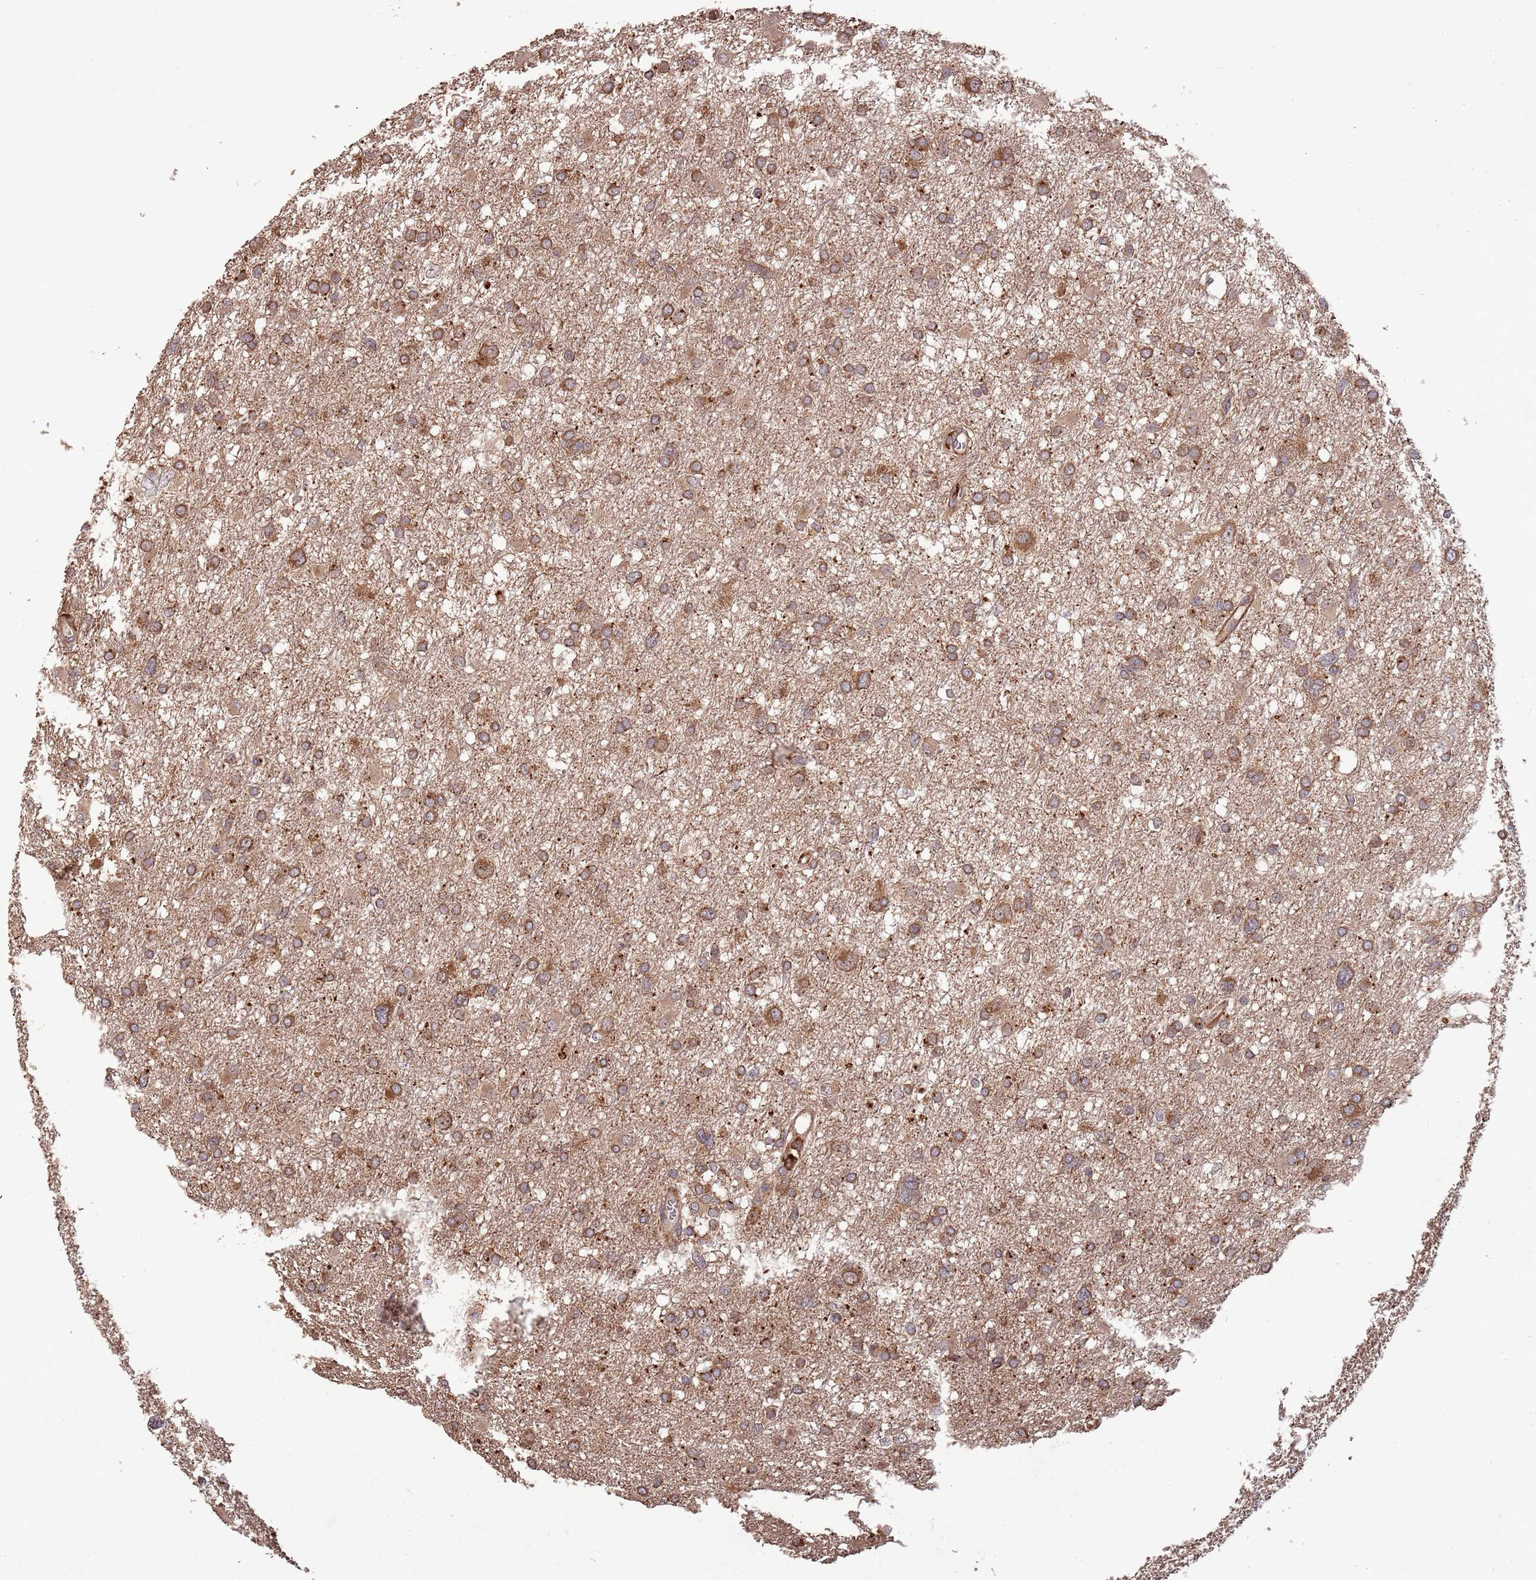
{"staining": {"intensity": "moderate", "quantity": ">75%", "location": "cytoplasmic/membranous"}, "tissue": "glioma", "cell_type": "Tumor cells", "image_type": "cancer", "snomed": [{"axis": "morphology", "description": "Glioma, malignant, High grade"}, {"axis": "topography", "description": "Brain"}], "caption": "Tumor cells show medium levels of moderate cytoplasmic/membranous positivity in about >75% of cells in human glioma.", "gene": "ZNF428", "patient": {"sex": "male", "age": 61}}